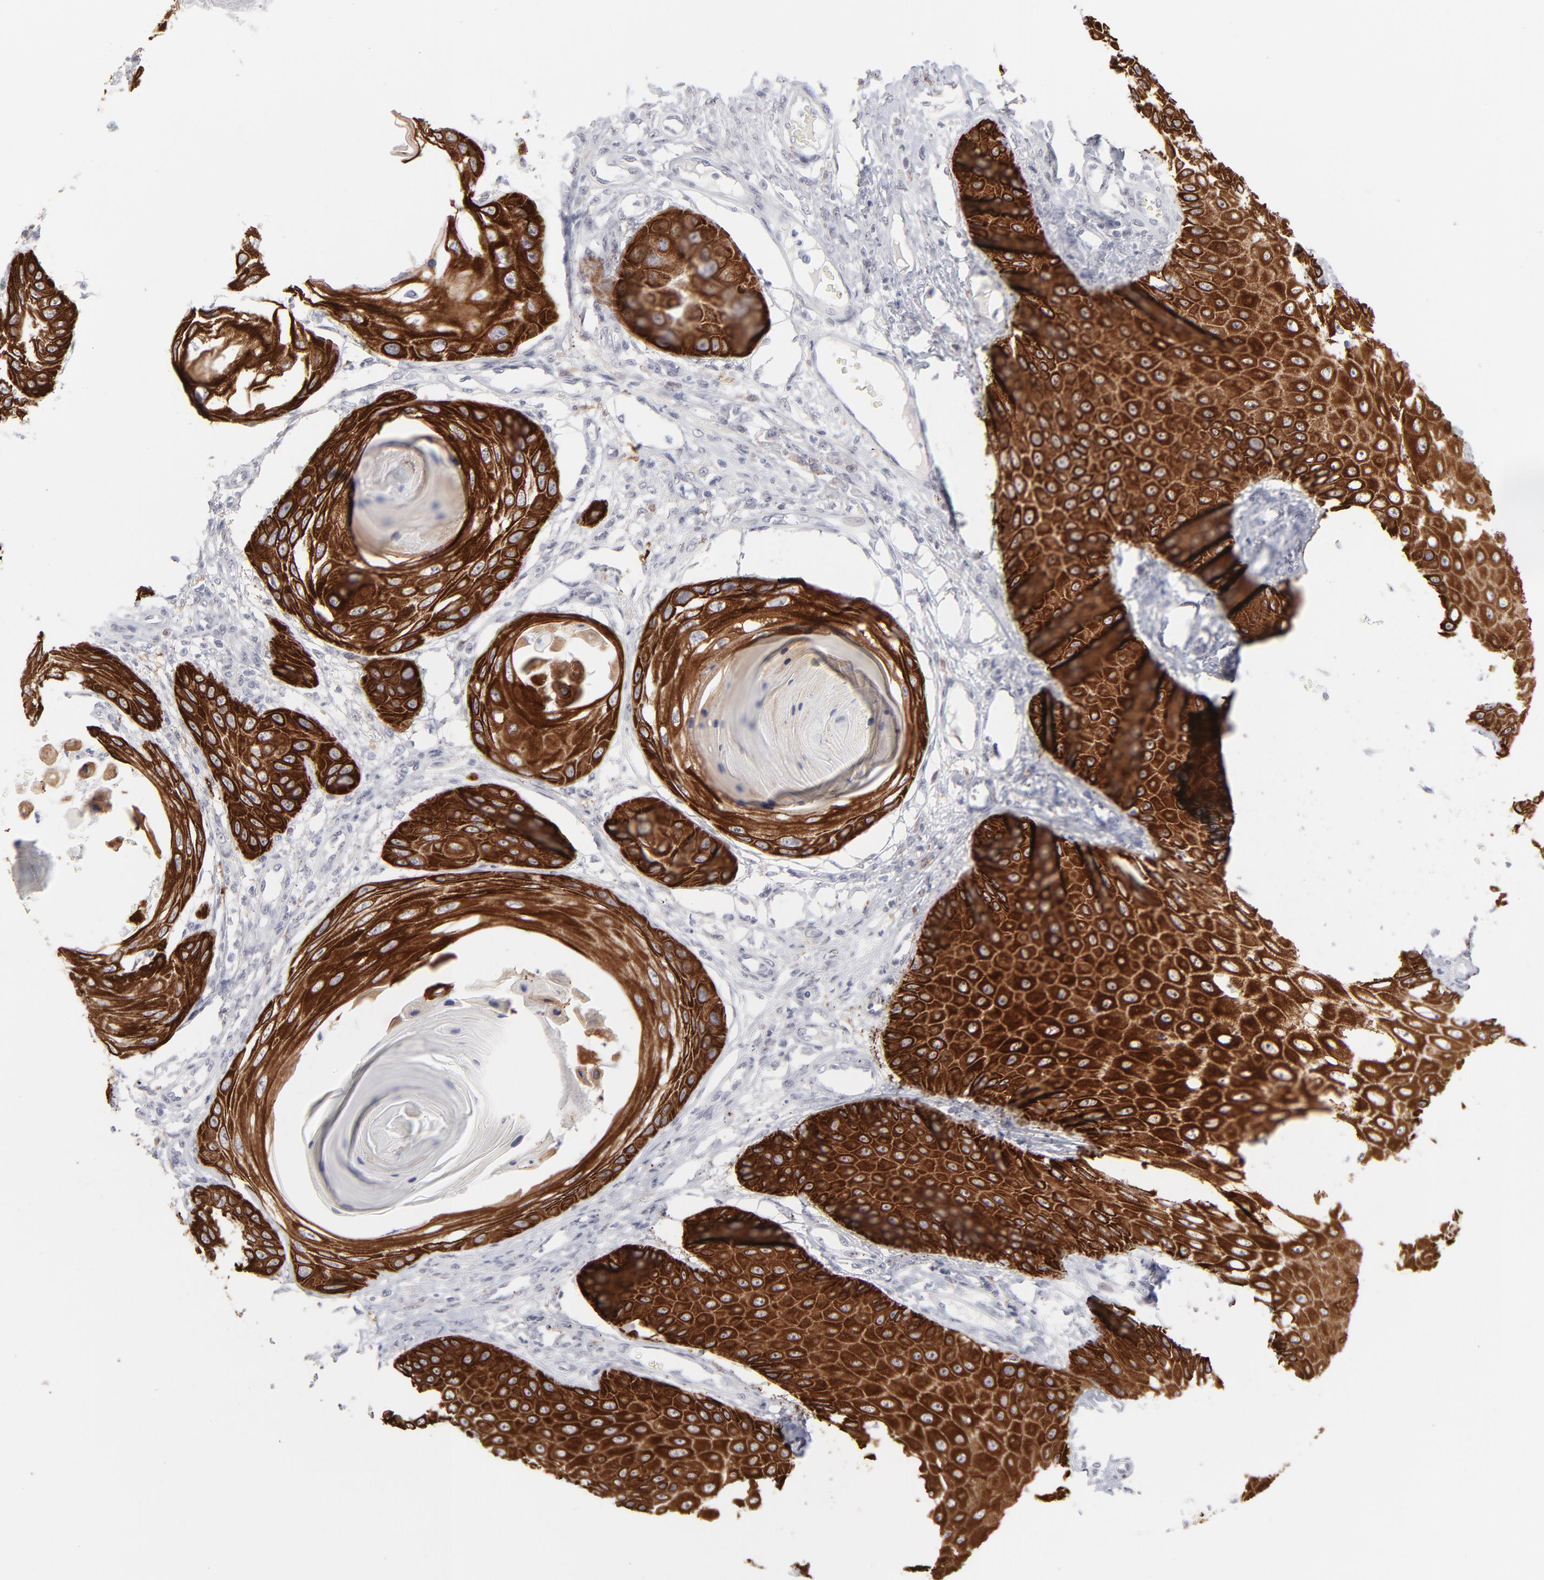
{"staining": {"intensity": "strong", "quantity": ">75%", "location": "cytoplasmic/membranous"}, "tissue": "skin cancer", "cell_type": "Tumor cells", "image_type": "cancer", "snomed": [{"axis": "morphology", "description": "Squamous cell carcinoma, NOS"}, {"axis": "topography", "description": "Skin"}], "caption": "High-magnification brightfield microscopy of squamous cell carcinoma (skin) stained with DAB (3,3'-diaminobenzidine) (brown) and counterstained with hematoxylin (blue). tumor cells exhibit strong cytoplasmic/membranous positivity is seen in about>75% of cells.", "gene": "CCR2", "patient": {"sex": "female", "age": 40}}